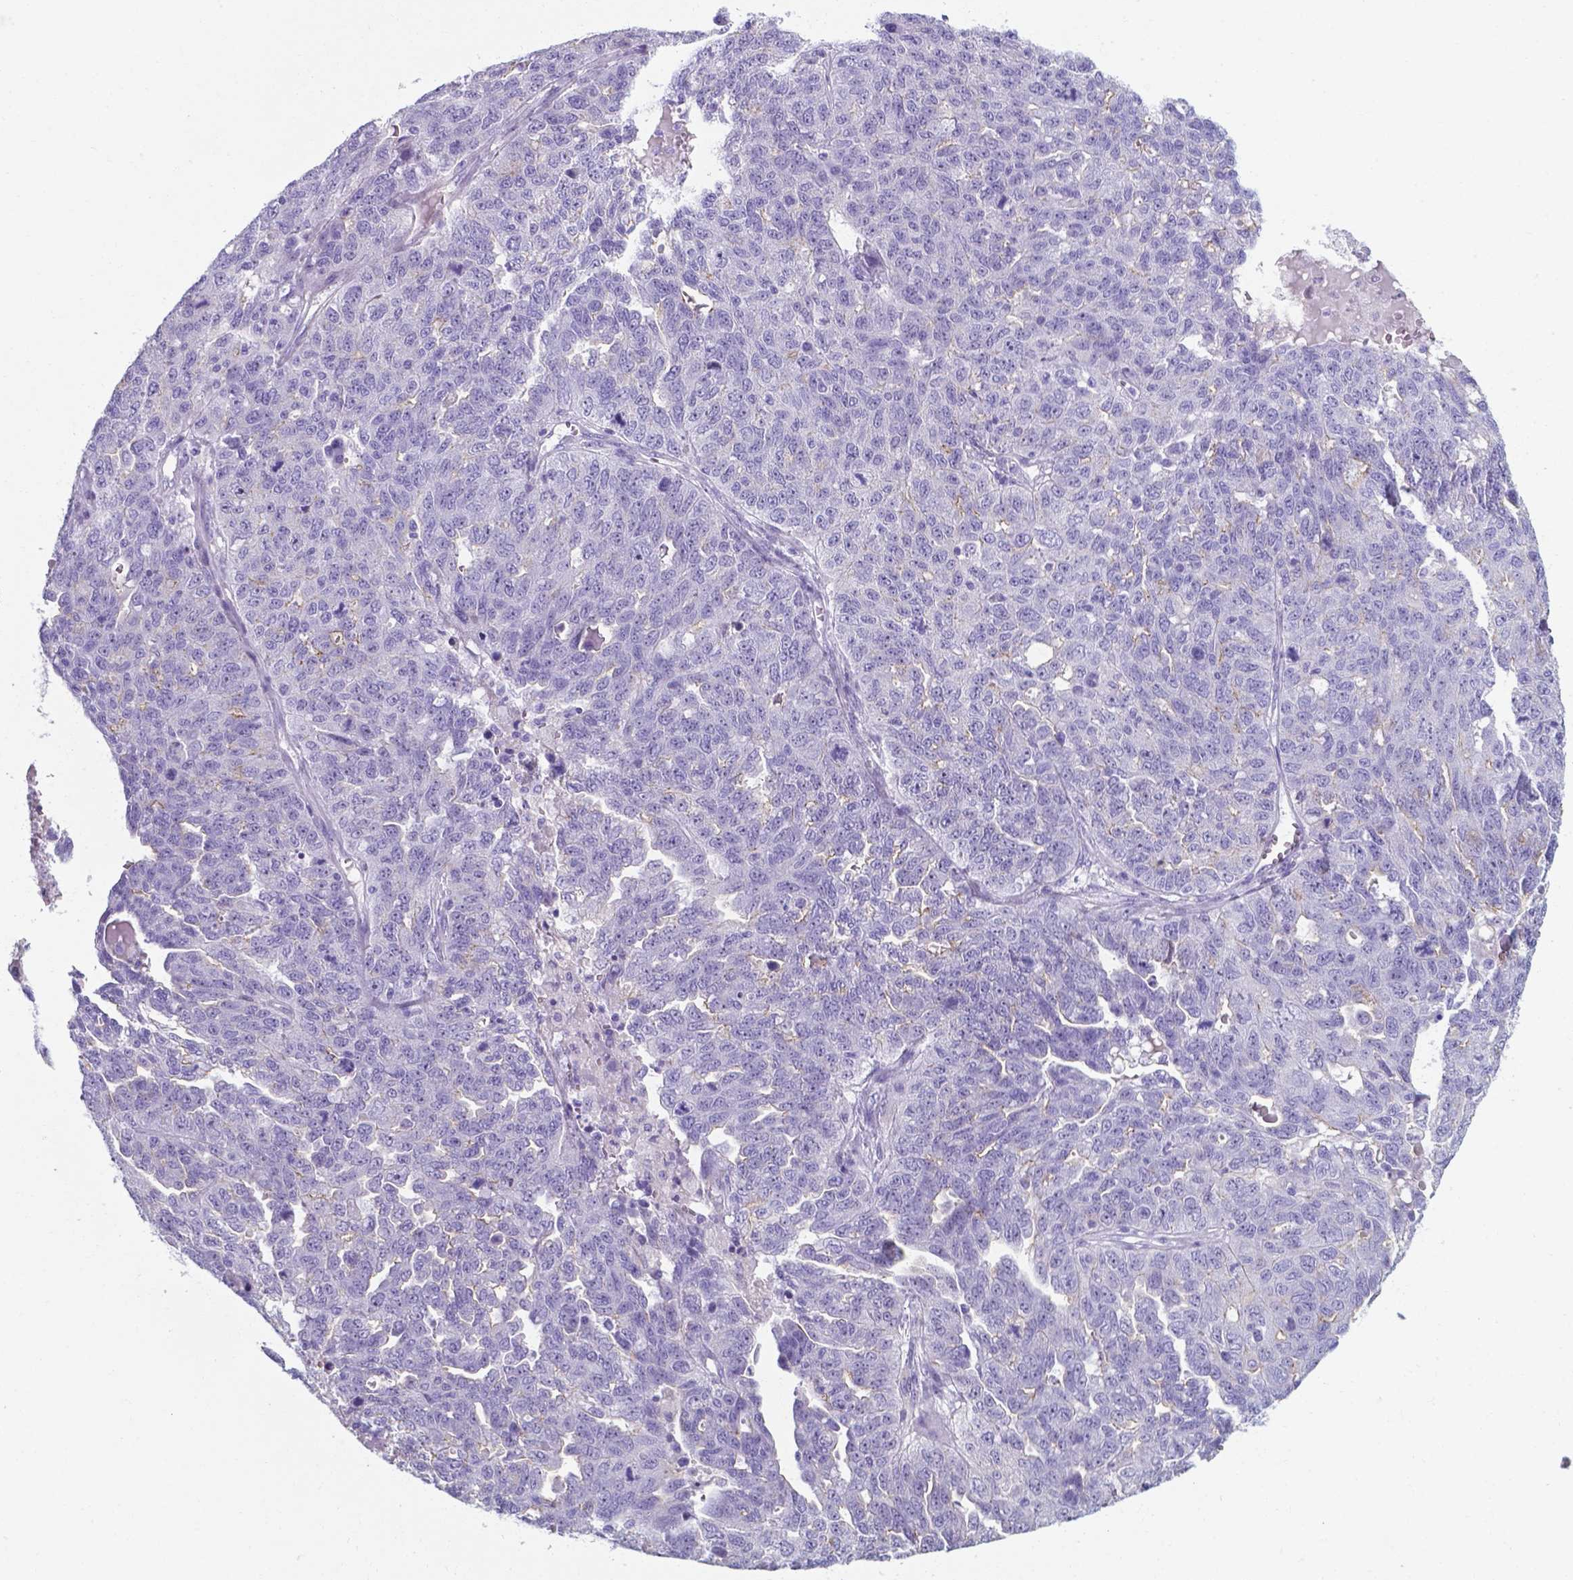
{"staining": {"intensity": "moderate", "quantity": "<25%", "location": "cytoplasmic/membranous"}, "tissue": "ovarian cancer", "cell_type": "Tumor cells", "image_type": "cancer", "snomed": [{"axis": "morphology", "description": "Cystadenocarcinoma, serous, NOS"}, {"axis": "topography", "description": "Ovary"}], "caption": "Moderate cytoplasmic/membranous protein expression is seen in about <25% of tumor cells in ovarian serous cystadenocarcinoma. (Brightfield microscopy of DAB IHC at high magnification).", "gene": "AP5B1", "patient": {"sex": "female", "age": 71}}